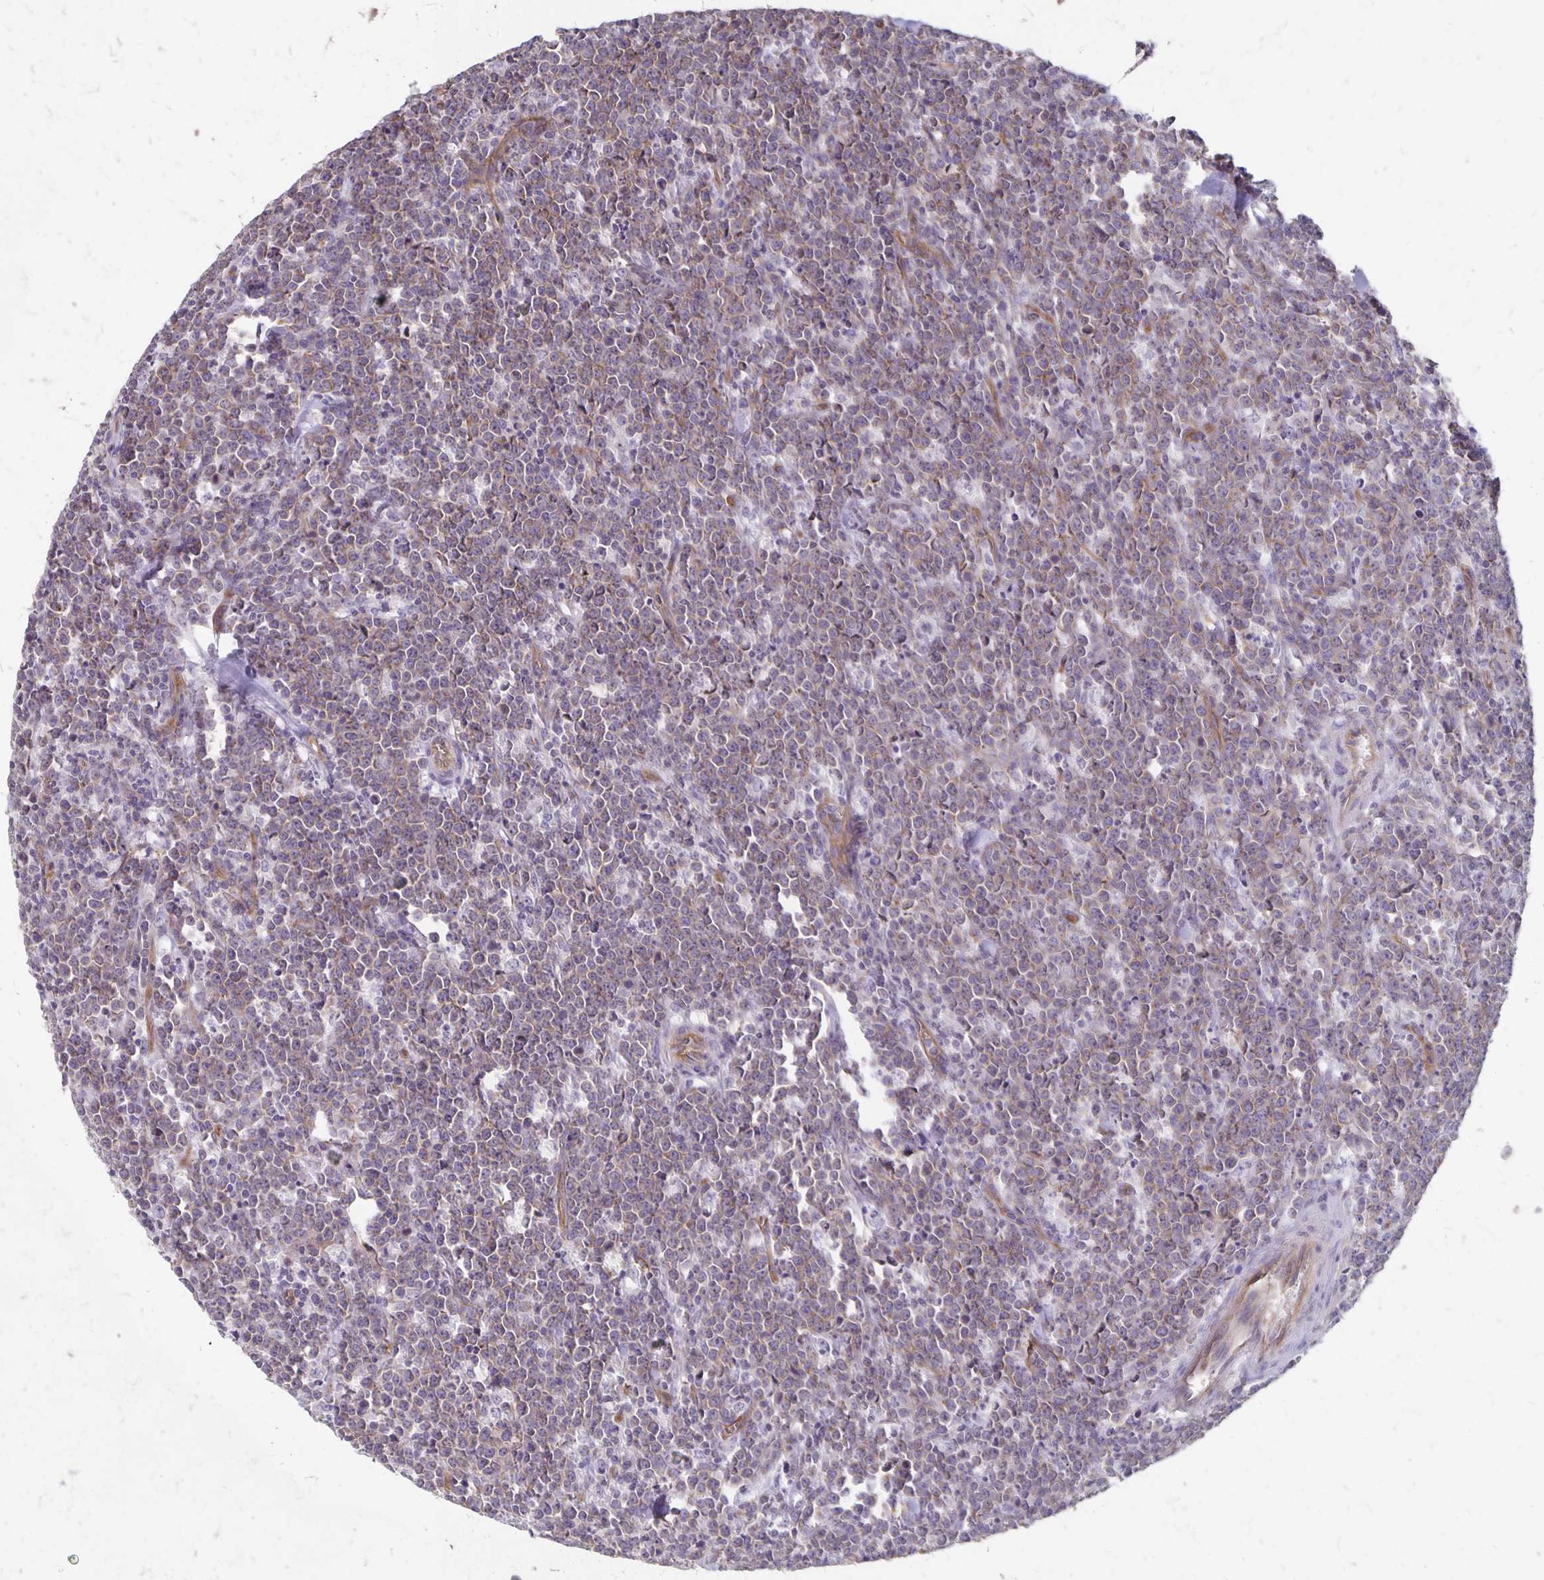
{"staining": {"intensity": "weak", "quantity": "<25%", "location": "cytoplasmic/membranous"}, "tissue": "lymphoma", "cell_type": "Tumor cells", "image_type": "cancer", "snomed": [{"axis": "morphology", "description": "Malignant lymphoma, non-Hodgkin's type, High grade"}, {"axis": "topography", "description": "Small intestine"}], "caption": "A high-resolution micrograph shows IHC staining of high-grade malignant lymphoma, non-Hodgkin's type, which shows no significant staining in tumor cells. Brightfield microscopy of IHC stained with DAB (brown) and hematoxylin (blue), captured at high magnification.", "gene": "PPP1R3E", "patient": {"sex": "female", "age": 56}}